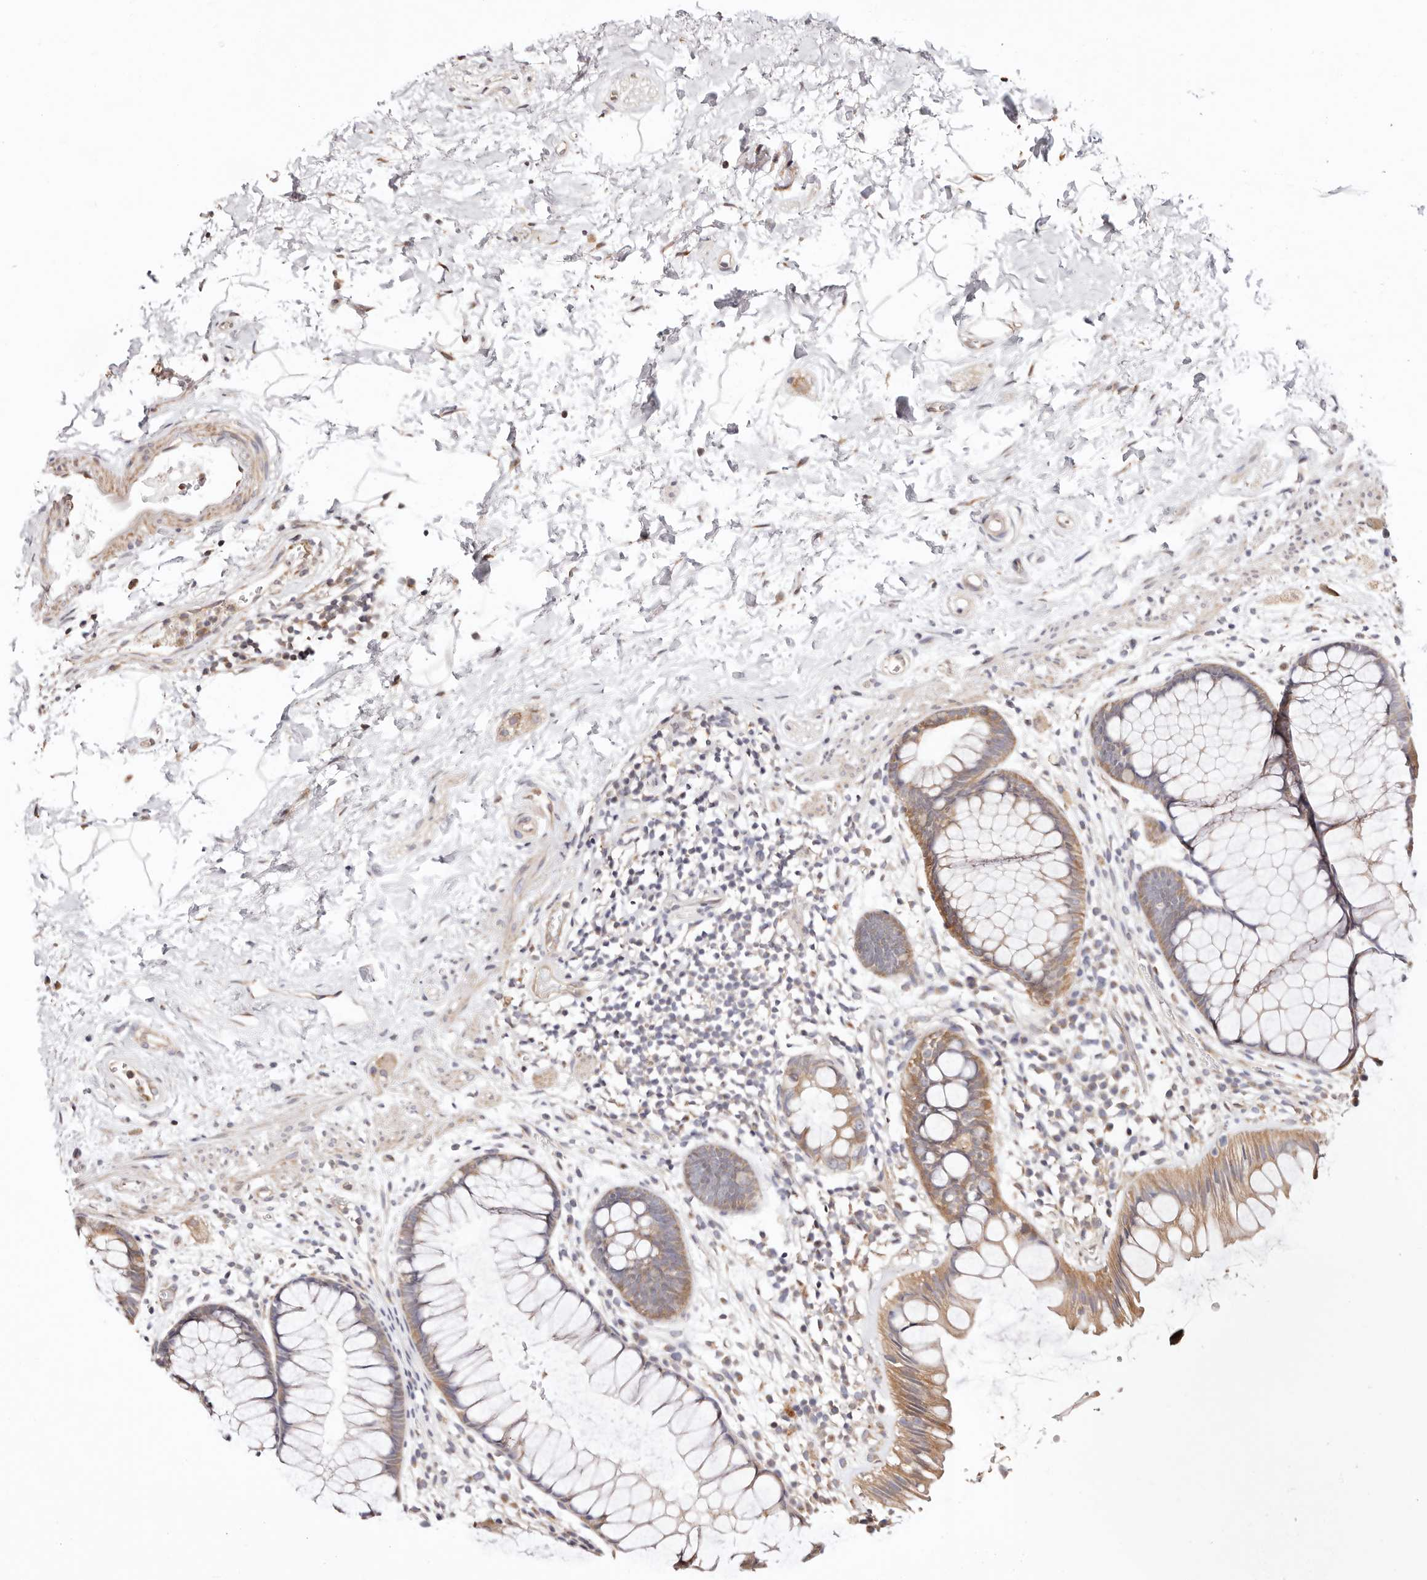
{"staining": {"intensity": "moderate", "quantity": ">75%", "location": "cytoplasmic/membranous"}, "tissue": "rectum", "cell_type": "Glandular cells", "image_type": "normal", "snomed": [{"axis": "morphology", "description": "Normal tissue, NOS"}, {"axis": "topography", "description": "Rectum"}], "caption": "Glandular cells show medium levels of moderate cytoplasmic/membranous staining in about >75% of cells in normal human rectum.", "gene": "MAPK1", "patient": {"sex": "male", "age": 51}}